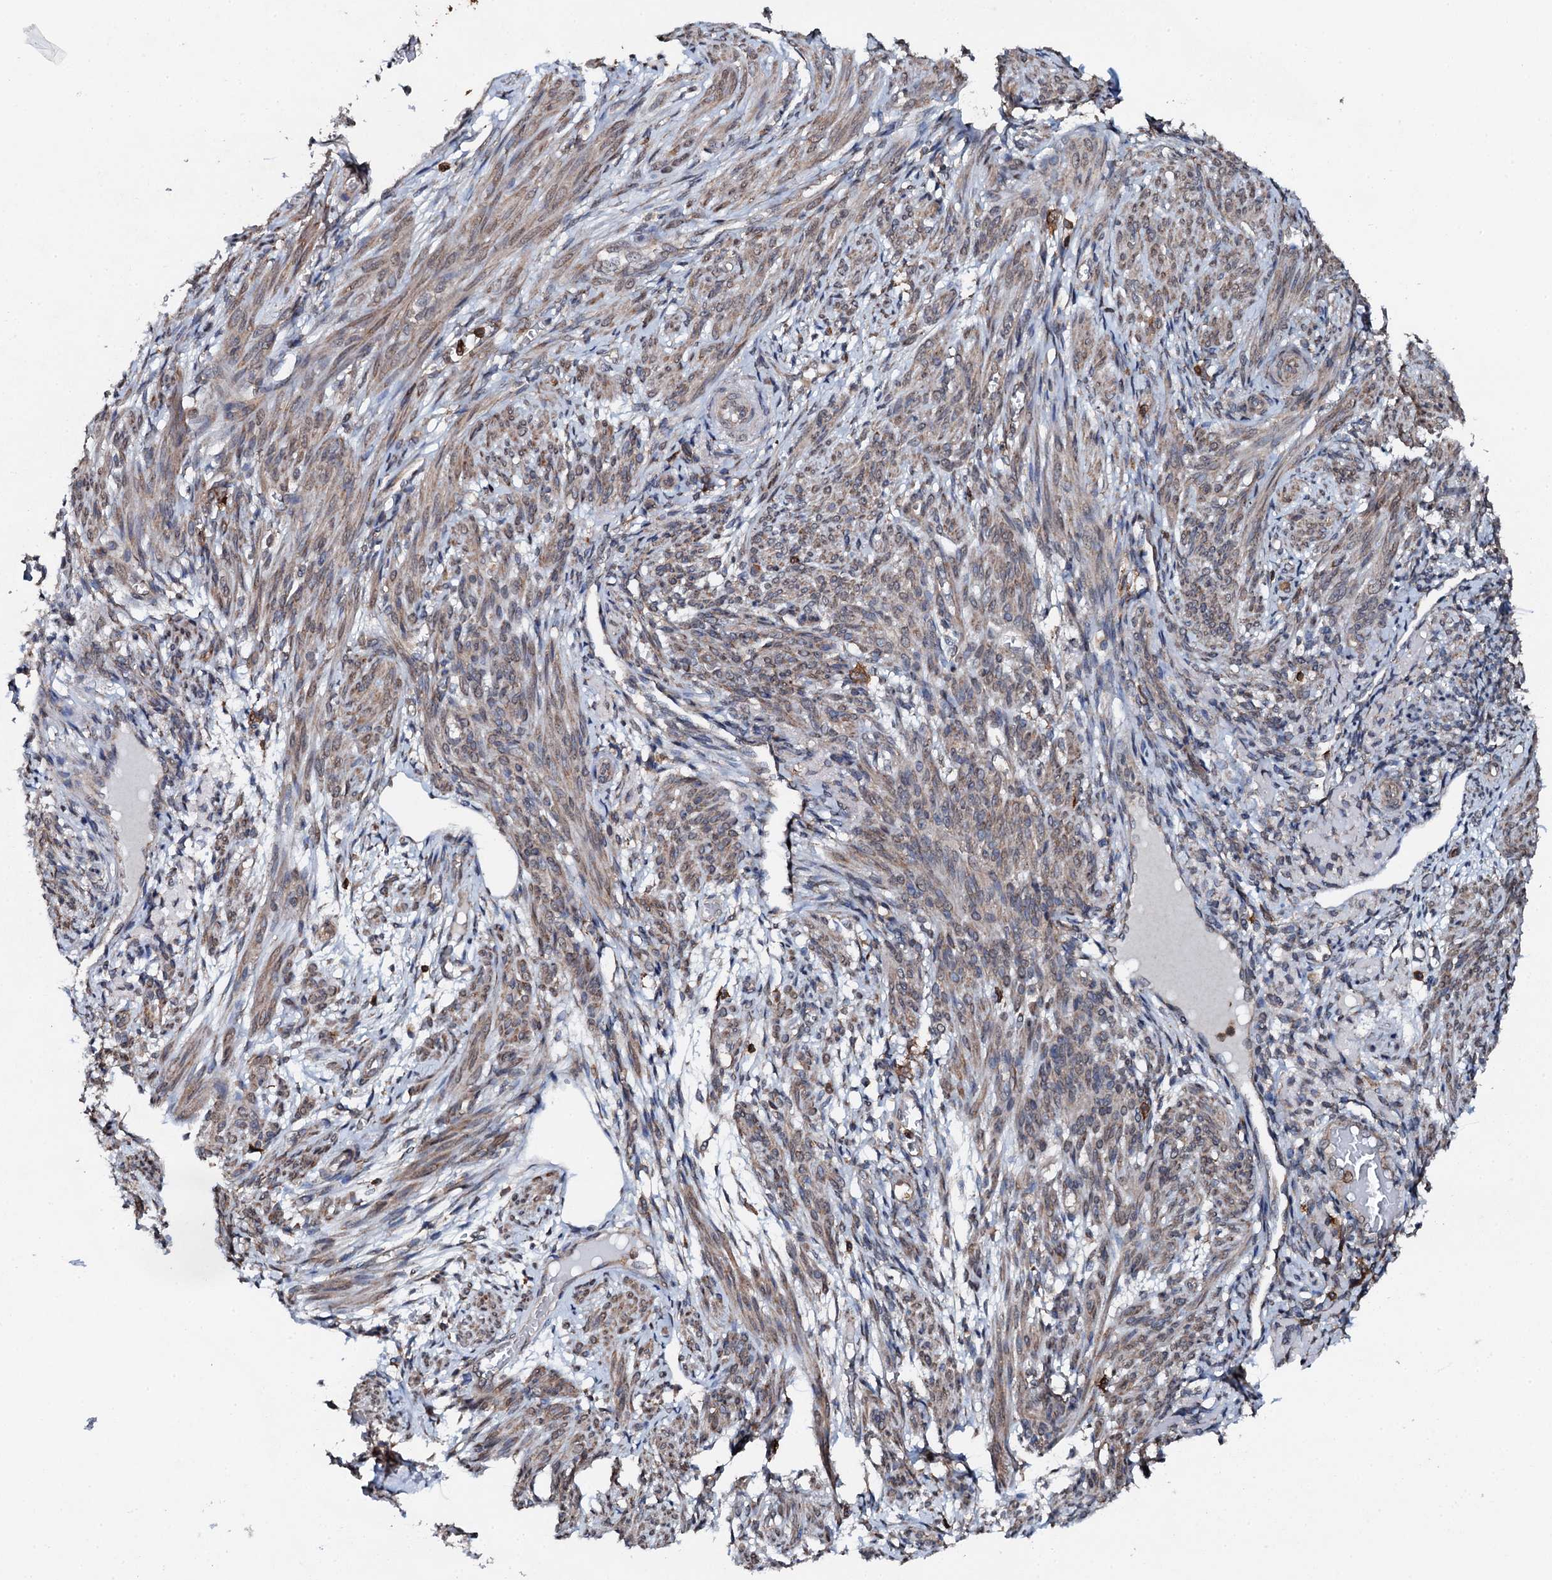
{"staining": {"intensity": "moderate", "quantity": "25%-75%", "location": "cytoplasmic/membranous"}, "tissue": "smooth muscle", "cell_type": "Smooth muscle cells", "image_type": "normal", "snomed": [{"axis": "morphology", "description": "Normal tissue, NOS"}, {"axis": "topography", "description": "Smooth muscle"}], "caption": "Immunohistochemistry (IHC) image of normal smooth muscle: human smooth muscle stained using immunohistochemistry reveals medium levels of moderate protein expression localized specifically in the cytoplasmic/membranous of smooth muscle cells, appearing as a cytoplasmic/membranous brown color.", "gene": "EDC4", "patient": {"sex": "female", "age": 39}}